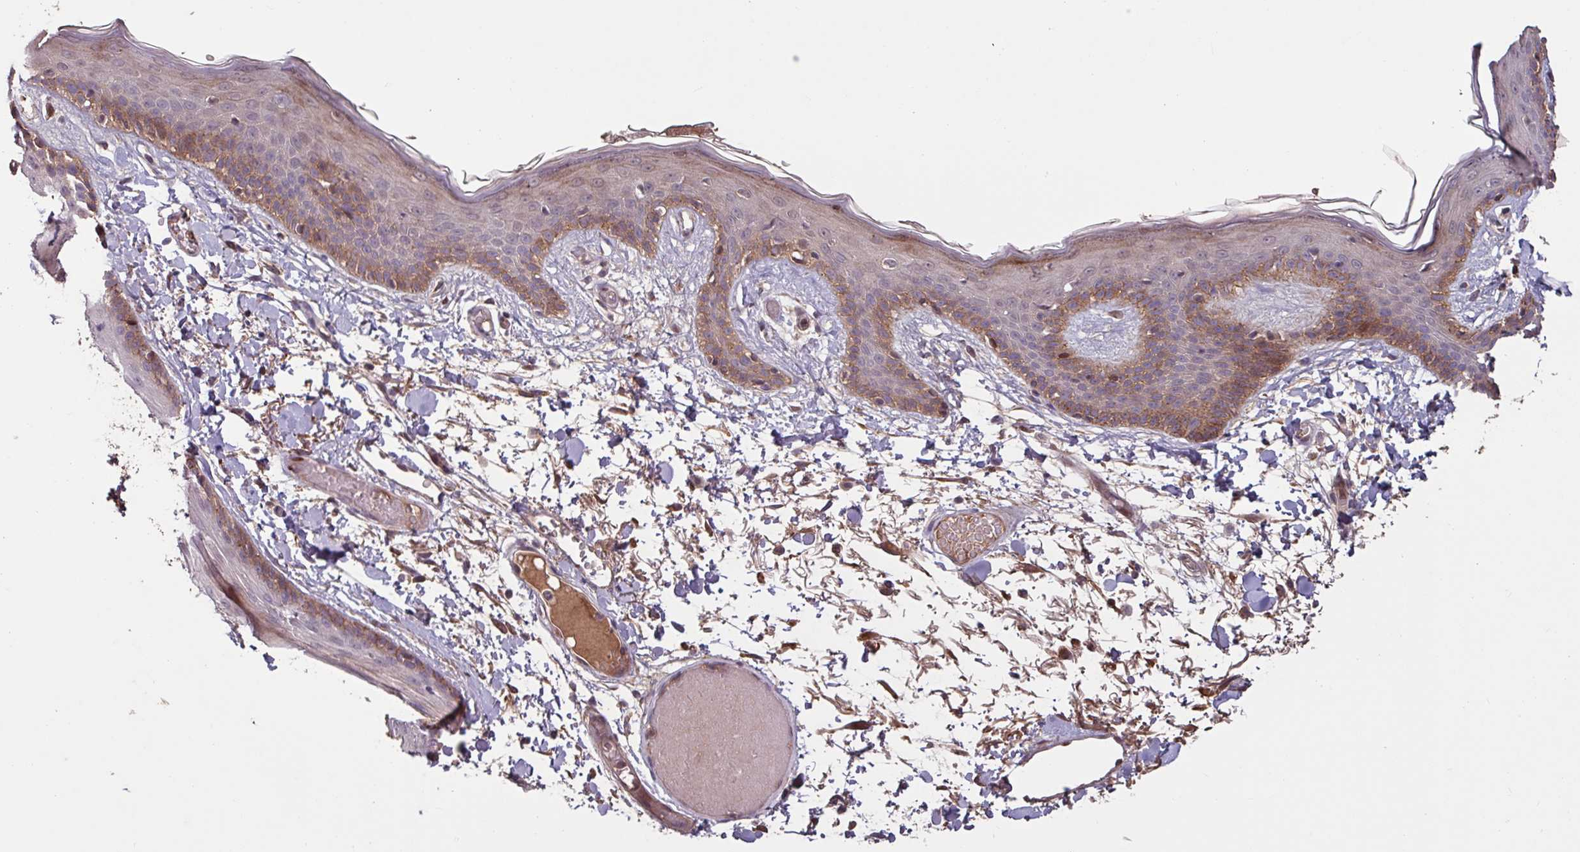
{"staining": {"intensity": "moderate", "quantity": ">75%", "location": "cytoplasmic/membranous,nuclear"}, "tissue": "skin", "cell_type": "Fibroblasts", "image_type": "normal", "snomed": [{"axis": "morphology", "description": "Normal tissue, NOS"}, {"axis": "topography", "description": "Skin"}], "caption": "IHC photomicrograph of unremarkable skin: skin stained using IHC exhibits medium levels of moderate protein expression localized specifically in the cytoplasmic/membranous,nuclear of fibroblasts, appearing as a cytoplasmic/membranous,nuclear brown color.", "gene": "TMEM88", "patient": {"sex": "male", "age": 79}}